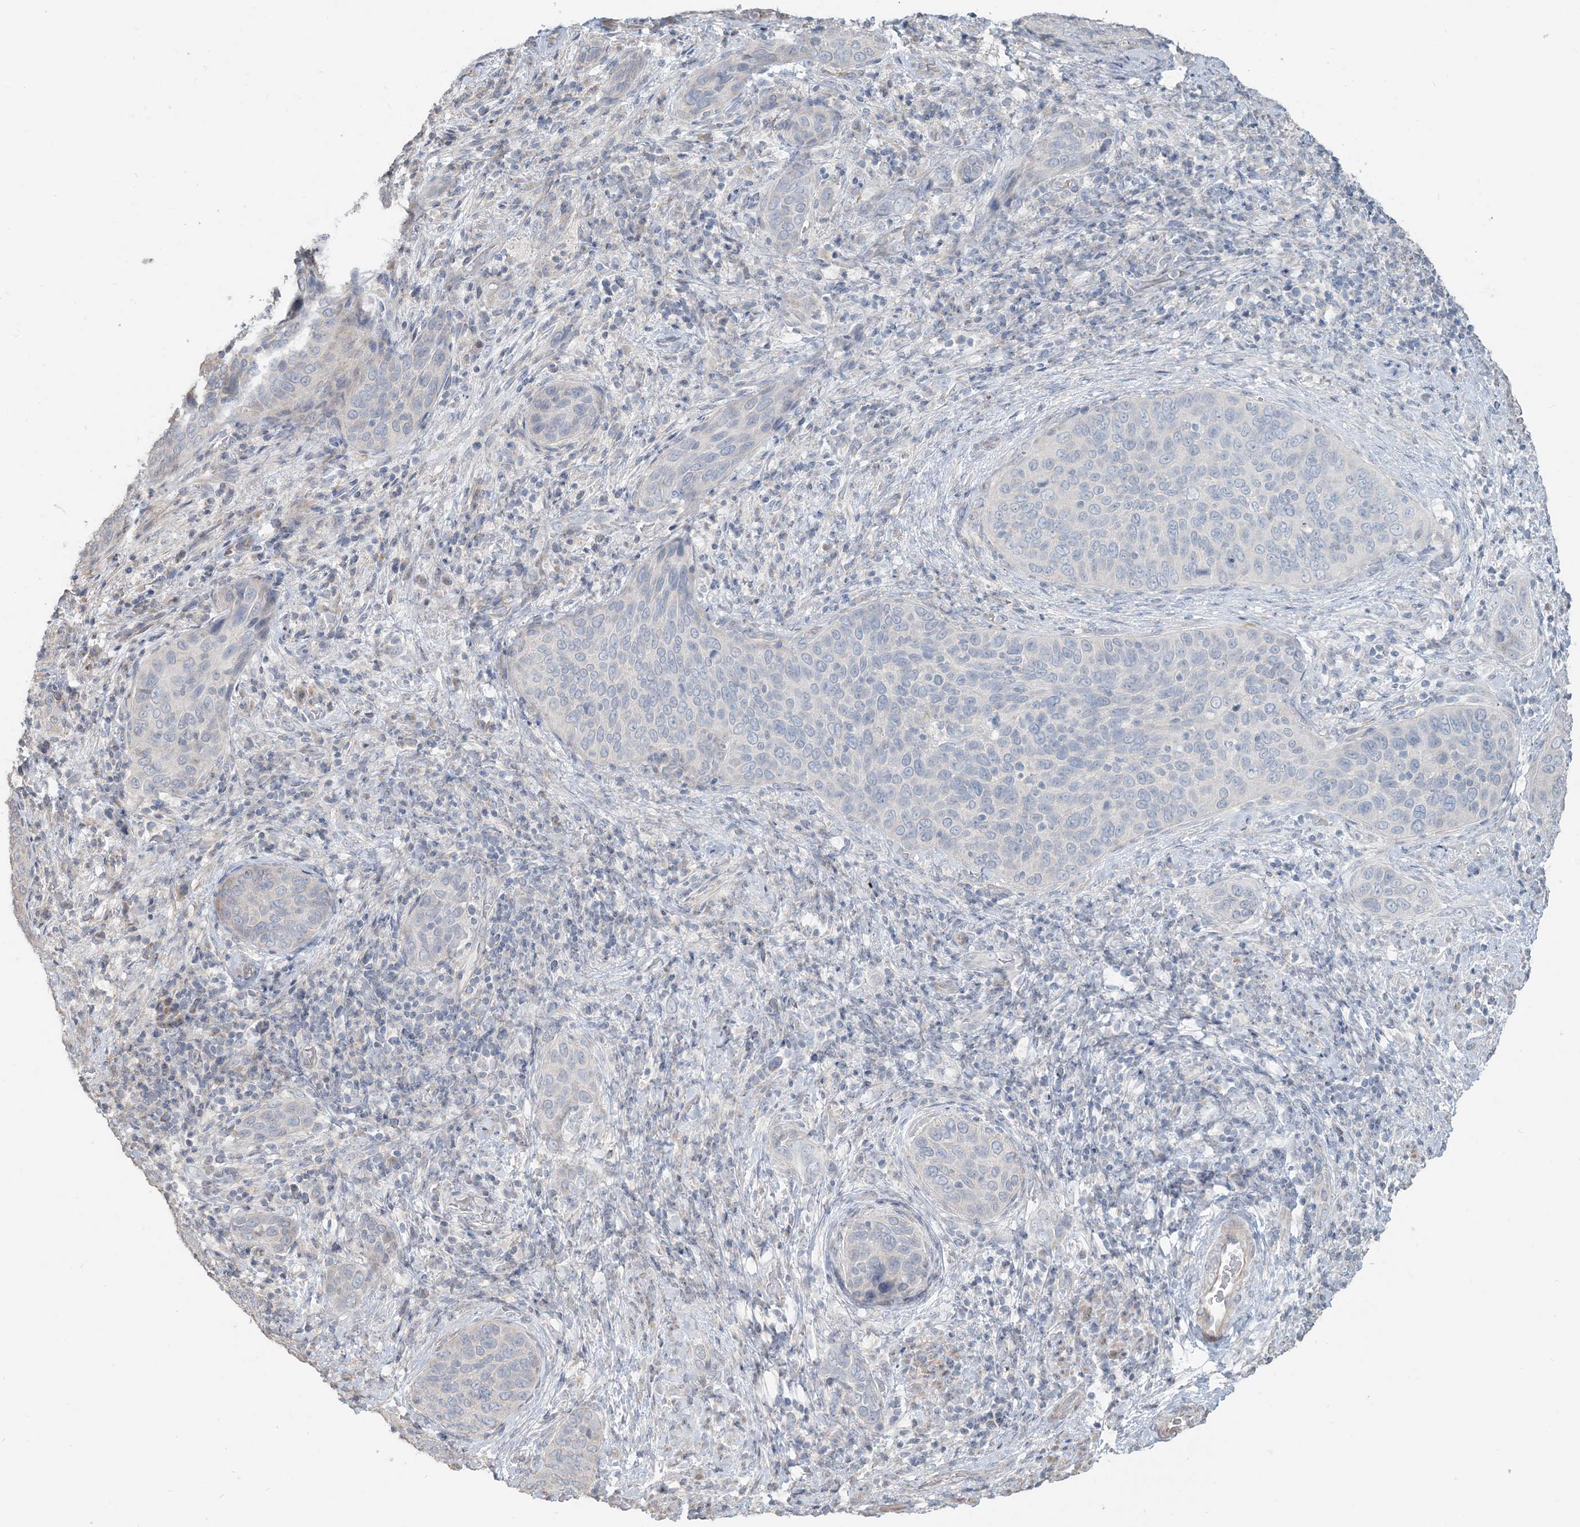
{"staining": {"intensity": "negative", "quantity": "none", "location": "none"}, "tissue": "cervical cancer", "cell_type": "Tumor cells", "image_type": "cancer", "snomed": [{"axis": "morphology", "description": "Squamous cell carcinoma, NOS"}, {"axis": "topography", "description": "Cervix"}], "caption": "Immunohistochemical staining of cervical cancer demonstrates no significant expression in tumor cells.", "gene": "NPHS2", "patient": {"sex": "female", "age": 60}}